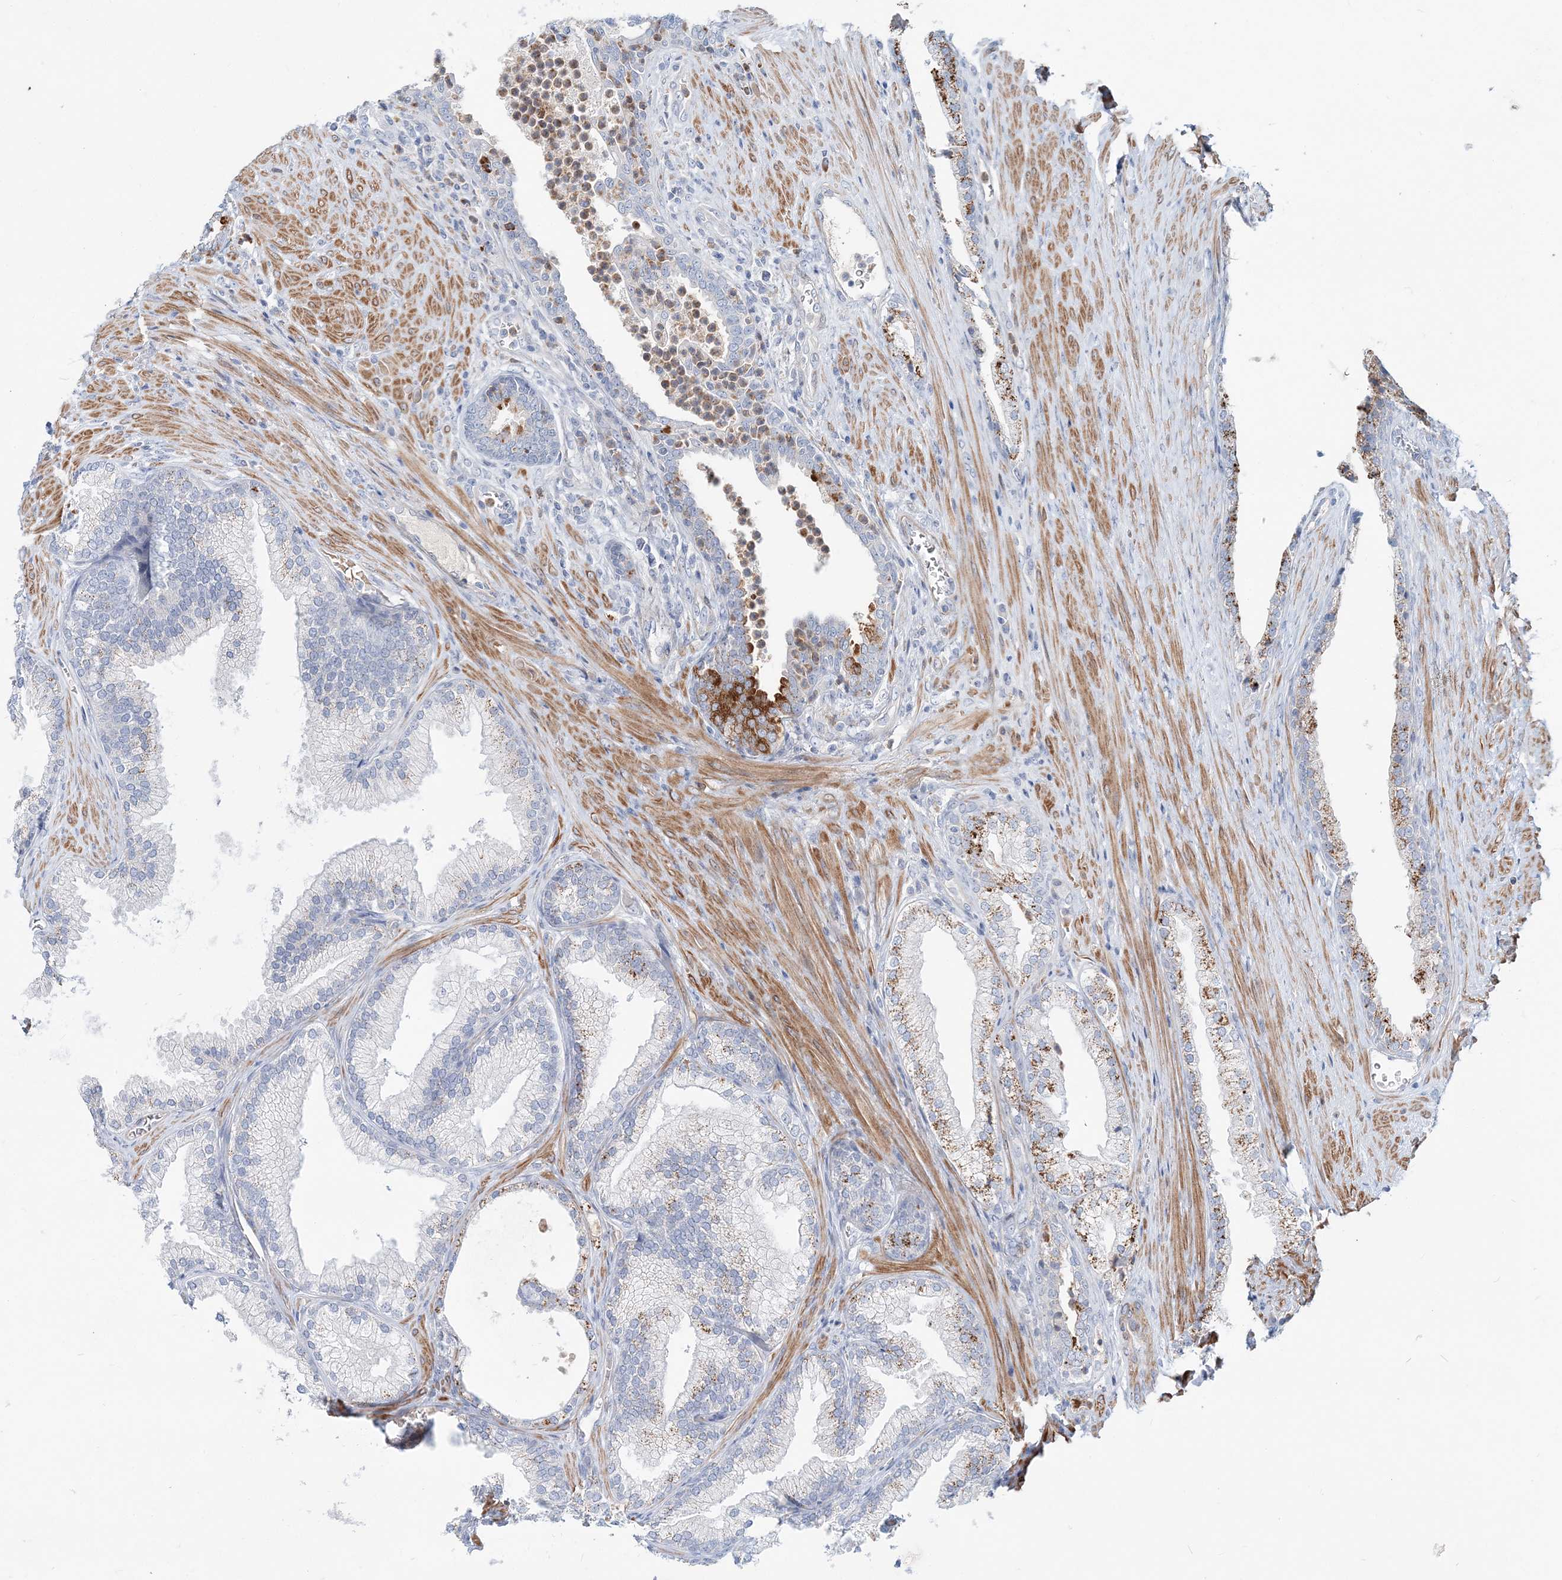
{"staining": {"intensity": "strong", "quantity": "<25%", "location": "cytoplasmic/membranous"}, "tissue": "prostate", "cell_type": "Glandular cells", "image_type": "normal", "snomed": [{"axis": "morphology", "description": "Normal tissue, NOS"}, {"axis": "topography", "description": "Prostate"}], "caption": "Brown immunohistochemical staining in benign human prostate displays strong cytoplasmic/membranous staining in approximately <25% of glandular cells. Immunohistochemistry (ihc) stains the protein of interest in brown and the nuclei are stained blue.", "gene": "DNAH5", "patient": {"sex": "male", "age": 76}}